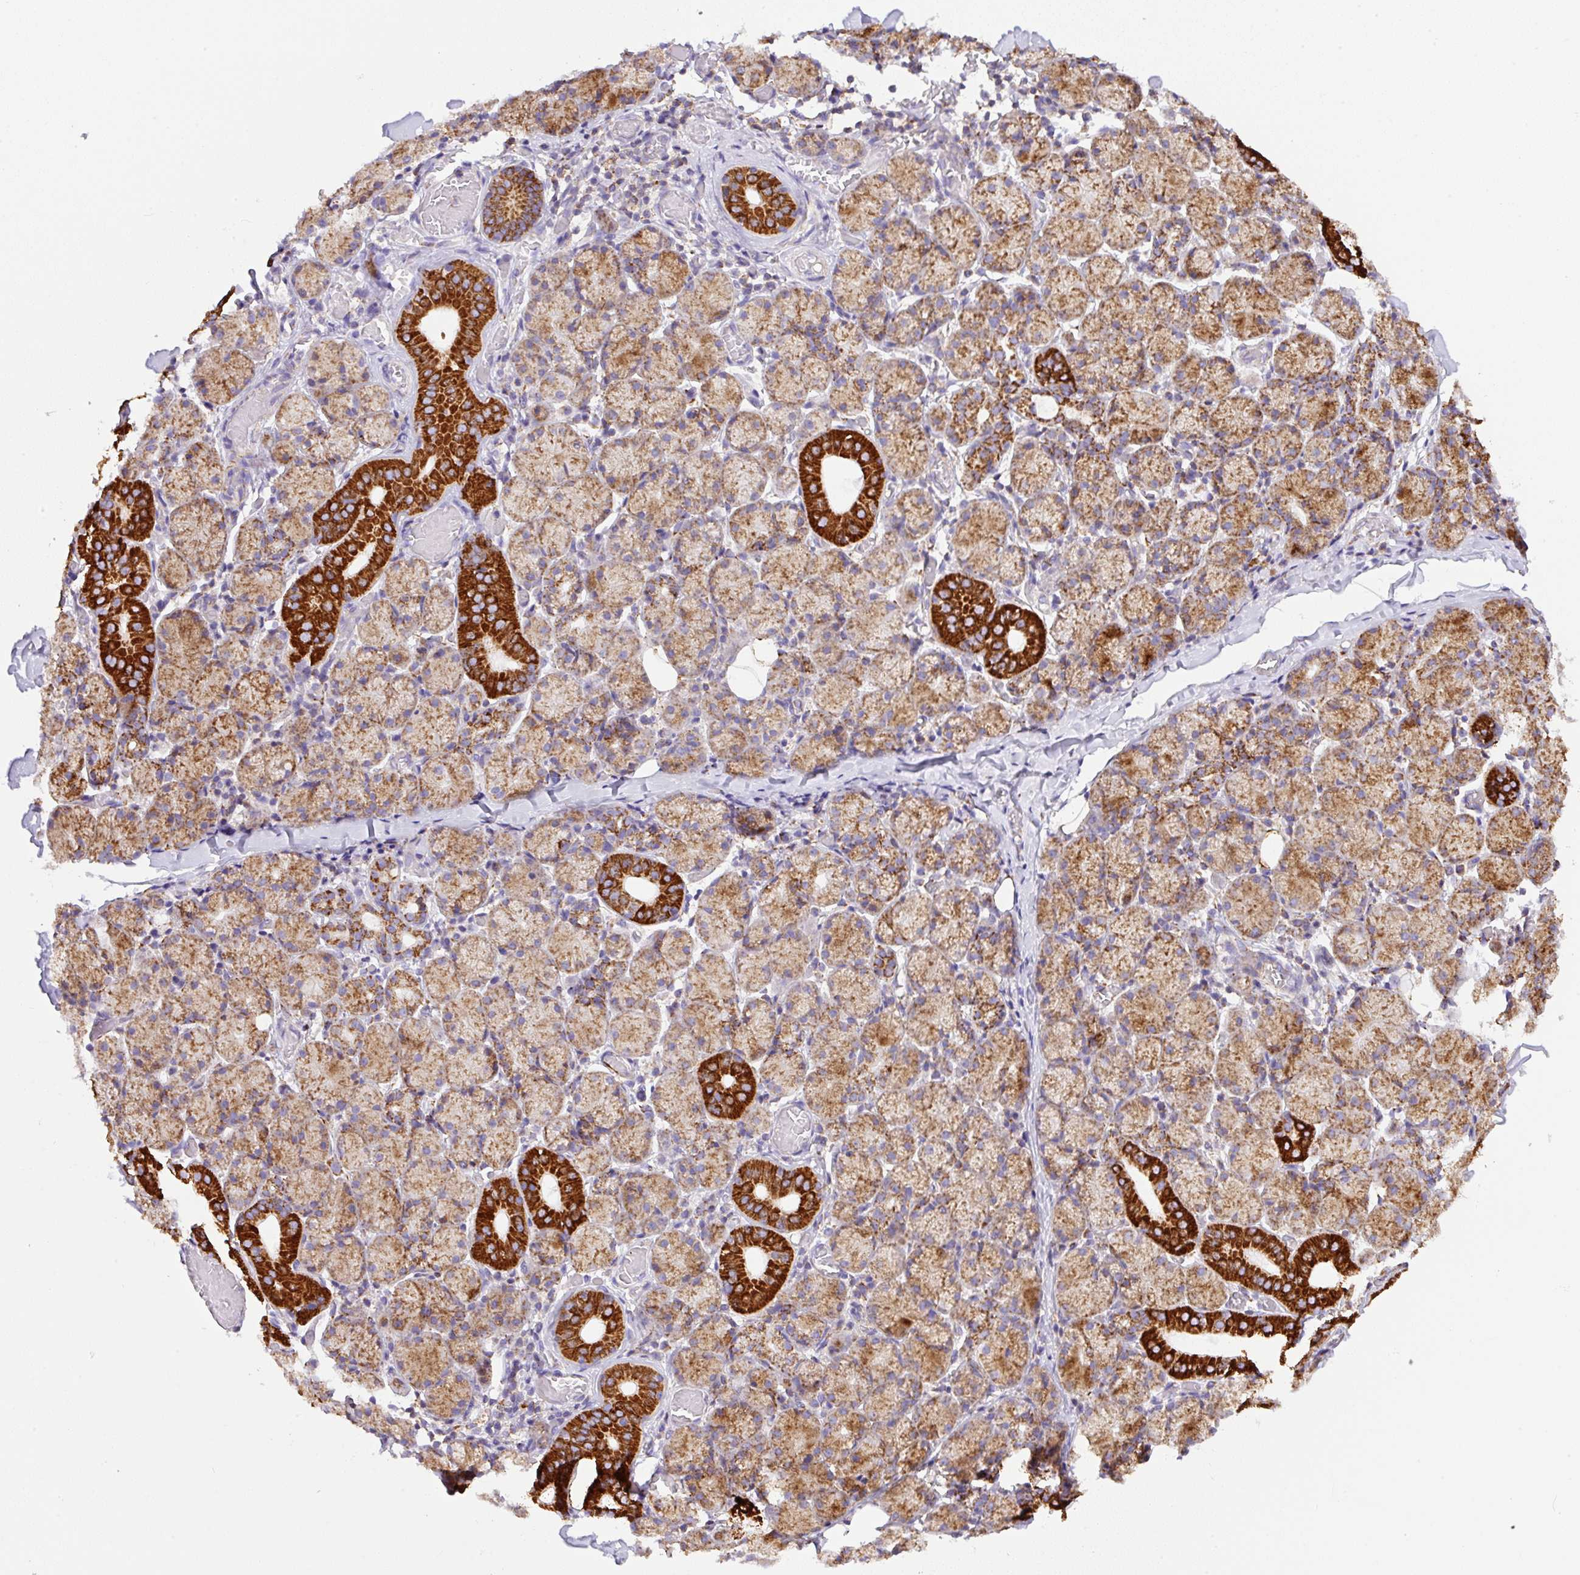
{"staining": {"intensity": "strong", "quantity": "25%-75%", "location": "cytoplasmic/membranous"}, "tissue": "salivary gland", "cell_type": "Glandular cells", "image_type": "normal", "snomed": [{"axis": "morphology", "description": "Normal tissue, NOS"}, {"axis": "topography", "description": "Salivary gland"}], "caption": "A micrograph of human salivary gland stained for a protein reveals strong cytoplasmic/membranous brown staining in glandular cells. (IHC, brightfield microscopy, high magnification).", "gene": "NF1", "patient": {"sex": "female", "age": 24}}